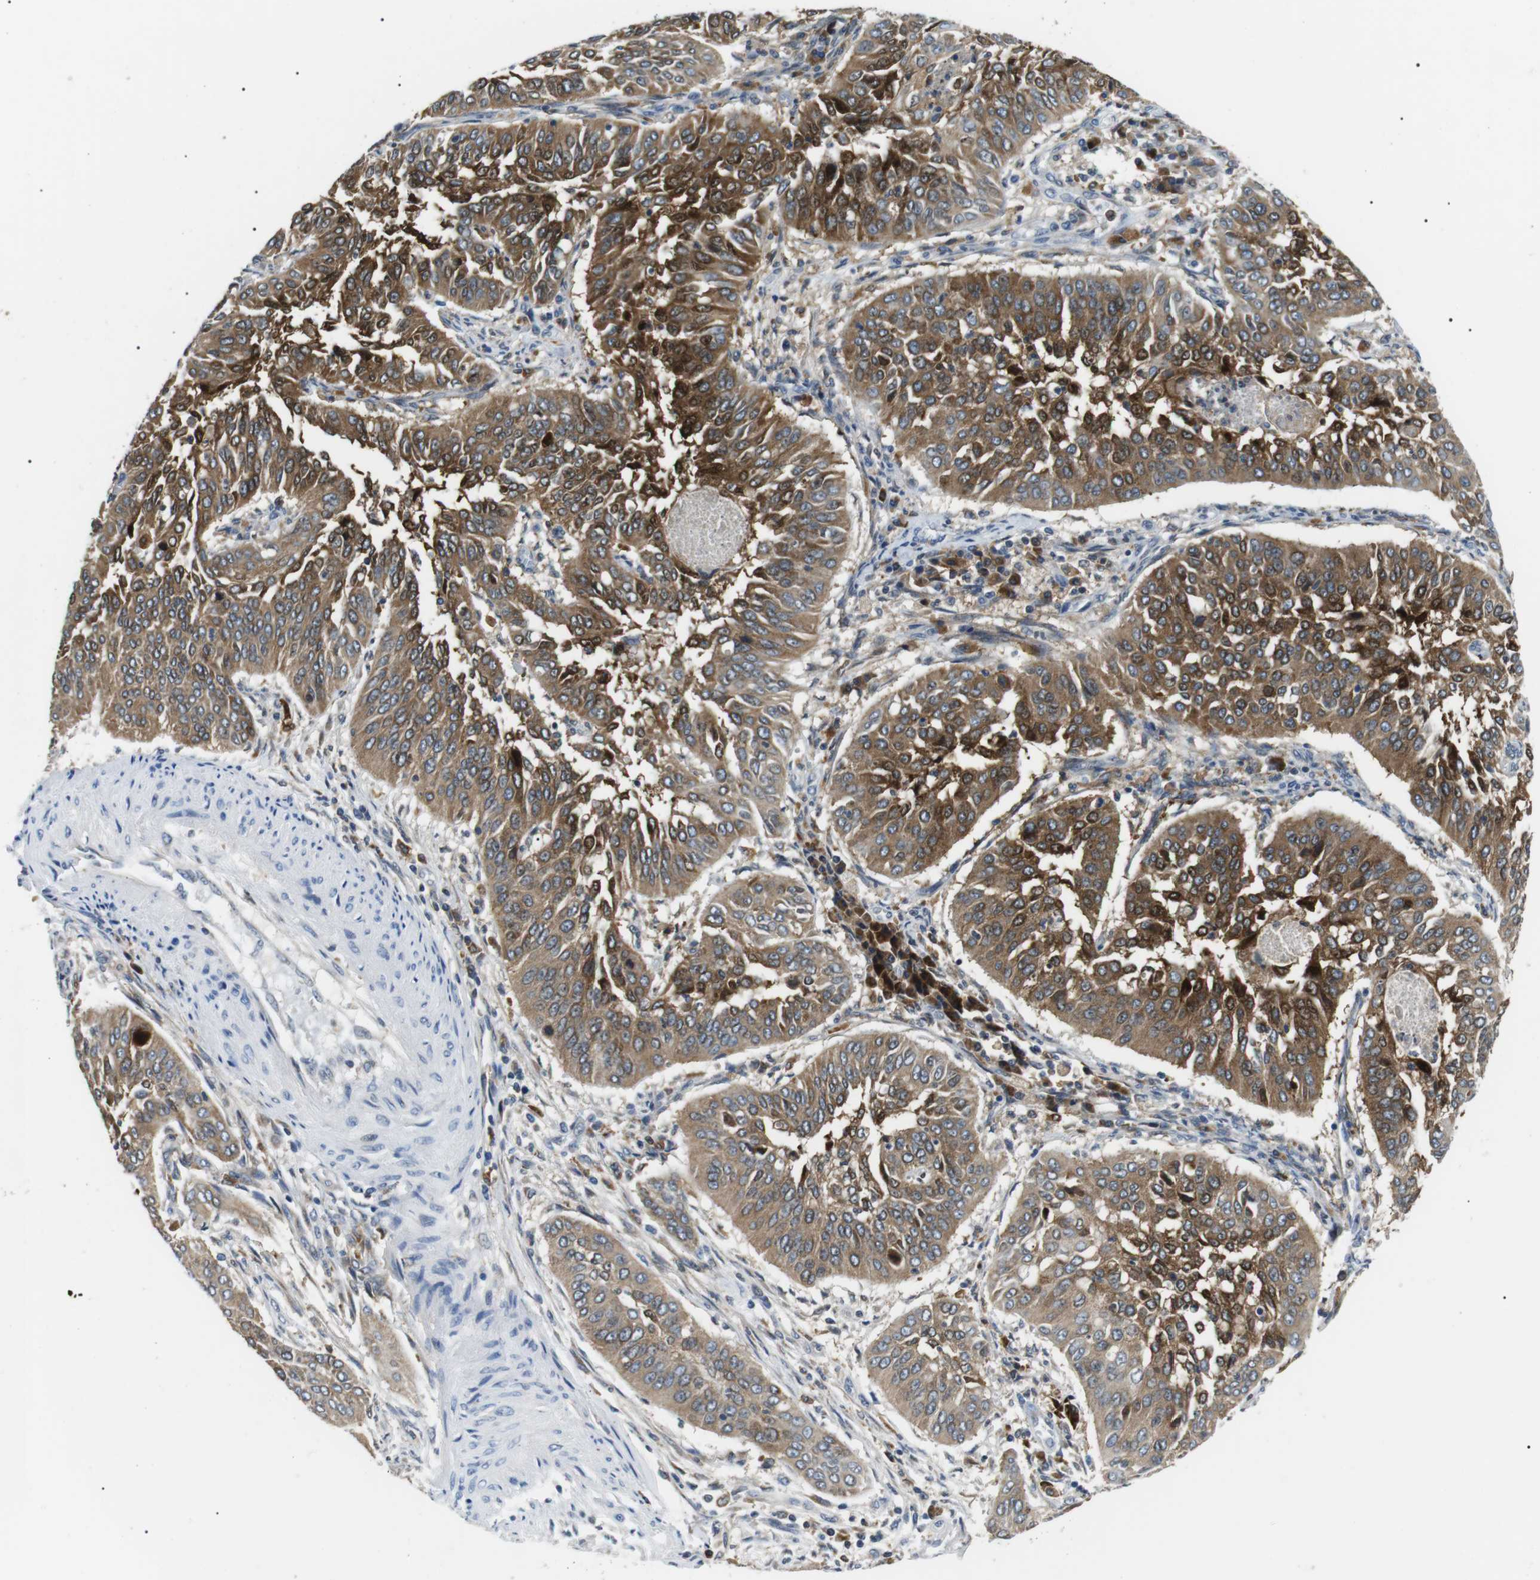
{"staining": {"intensity": "moderate", "quantity": ">75%", "location": "cytoplasmic/membranous"}, "tissue": "cervical cancer", "cell_type": "Tumor cells", "image_type": "cancer", "snomed": [{"axis": "morphology", "description": "Normal tissue, NOS"}, {"axis": "morphology", "description": "Squamous cell carcinoma, NOS"}, {"axis": "topography", "description": "Cervix"}], "caption": "Protein analysis of cervical cancer (squamous cell carcinoma) tissue demonstrates moderate cytoplasmic/membranous positivity in about >75% of tumor cells.", "gene": "RAB9A", "patient": {"sex": "female", "age": 39}}